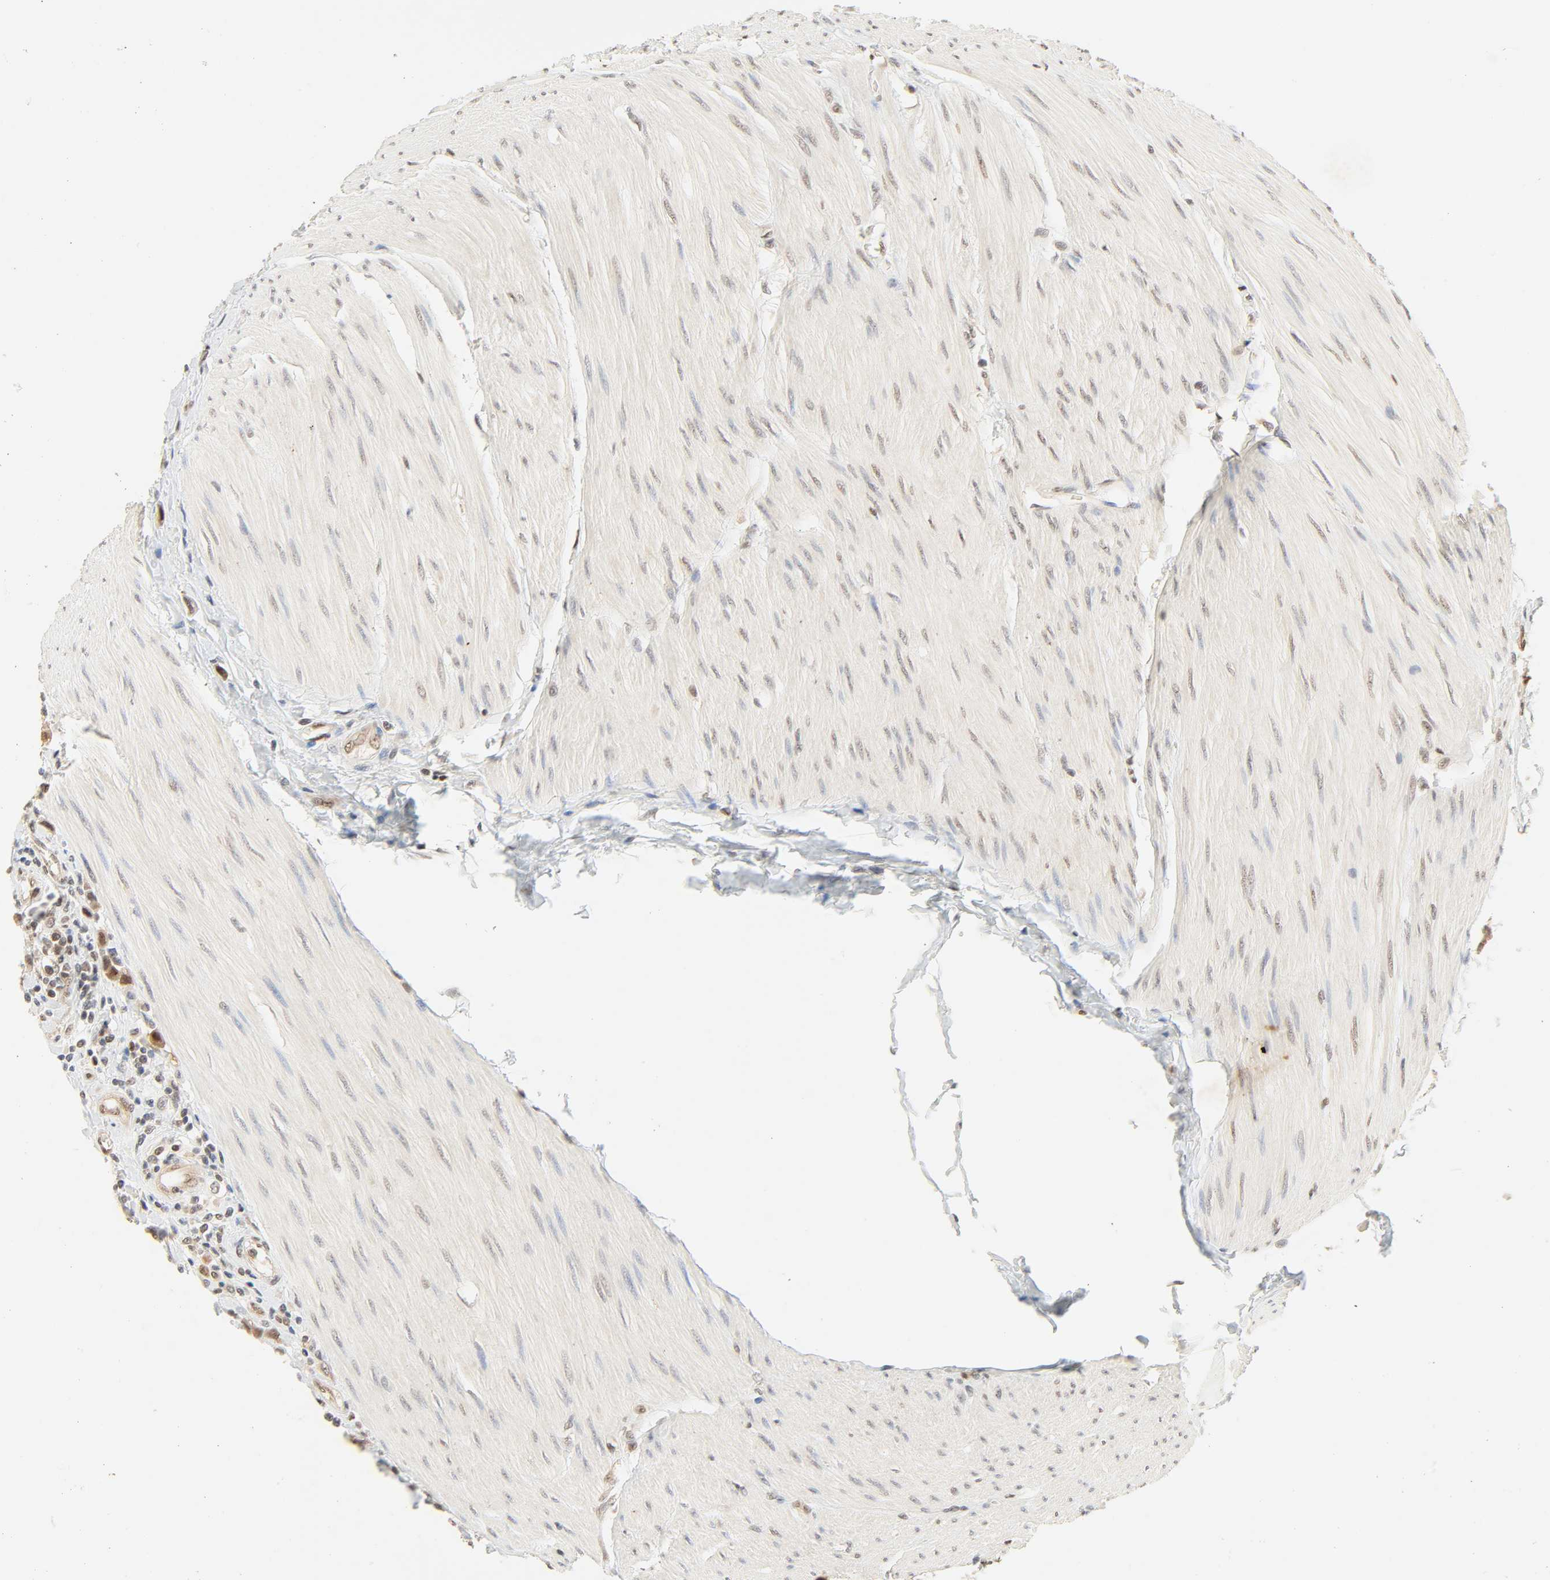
{"staining": {"intensity": "moderate", "quantity": "25%-75%", "location": "cytoplasmic/membranous,nuclear"}, "tissue": "urothelial cancer", "cell_type": "Tumor cells", "image_type": "cancer", "snomed": [{"axis": "morphology", "description": "Urothelial carcinoma, High grade"}, {"axis": "topography", "description": "Urinary bladder"}], "caption": "Protein staining reveals moderate cytoplasmic/membranous and nuclear positivity in about 25%-75% of tumor cells in high-grade urothelial carcinoma. The staining was performed using DAB to visualize the protein expression in brown, while the nuclei were stained in blue with hematoxylin (Magnification: 20x).", "gene": "UBC", "patient": {"sex": "male", "age": 50}}